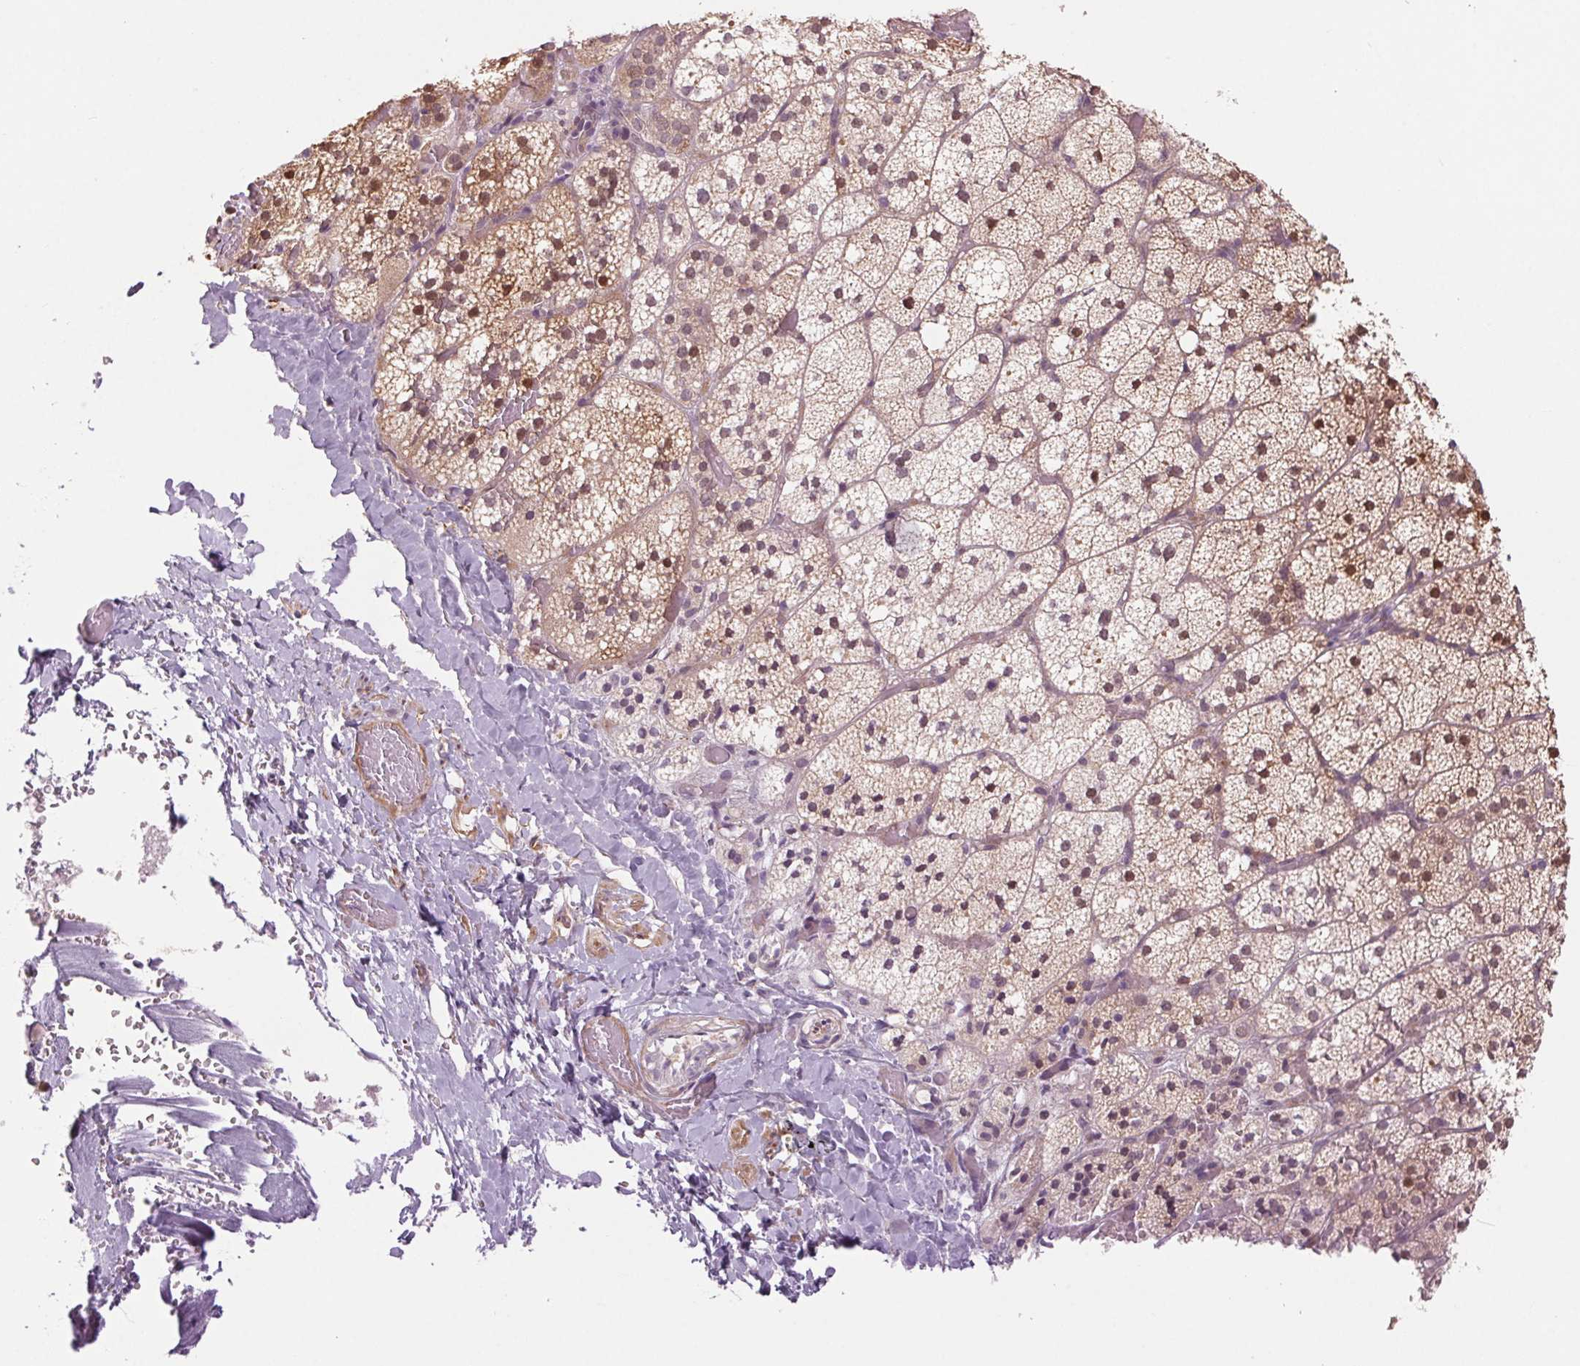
{"staining": {"intensity": "moderate", "quantity": ">75%", "location": "cytoplasmic/membranous"}, "tissue": "adrenal gland", "cell_type": "Glandular cells", "image_type": "normal", "snomed": [{"axis": "morphology", "description": "Normal tissue, NOS"}, {"axis": "topography", "description": "Adrenal gland"}], "caption": "Adrenal gland stained with DAB (3,3'-diaminobenzidine) IHC reveals medium levels of moderate cytoplasmic/membranous positivity in approximately >75% of glandular cells.", "gene": "HHLA2", "patient": {"sex": "male", "age": 53}}